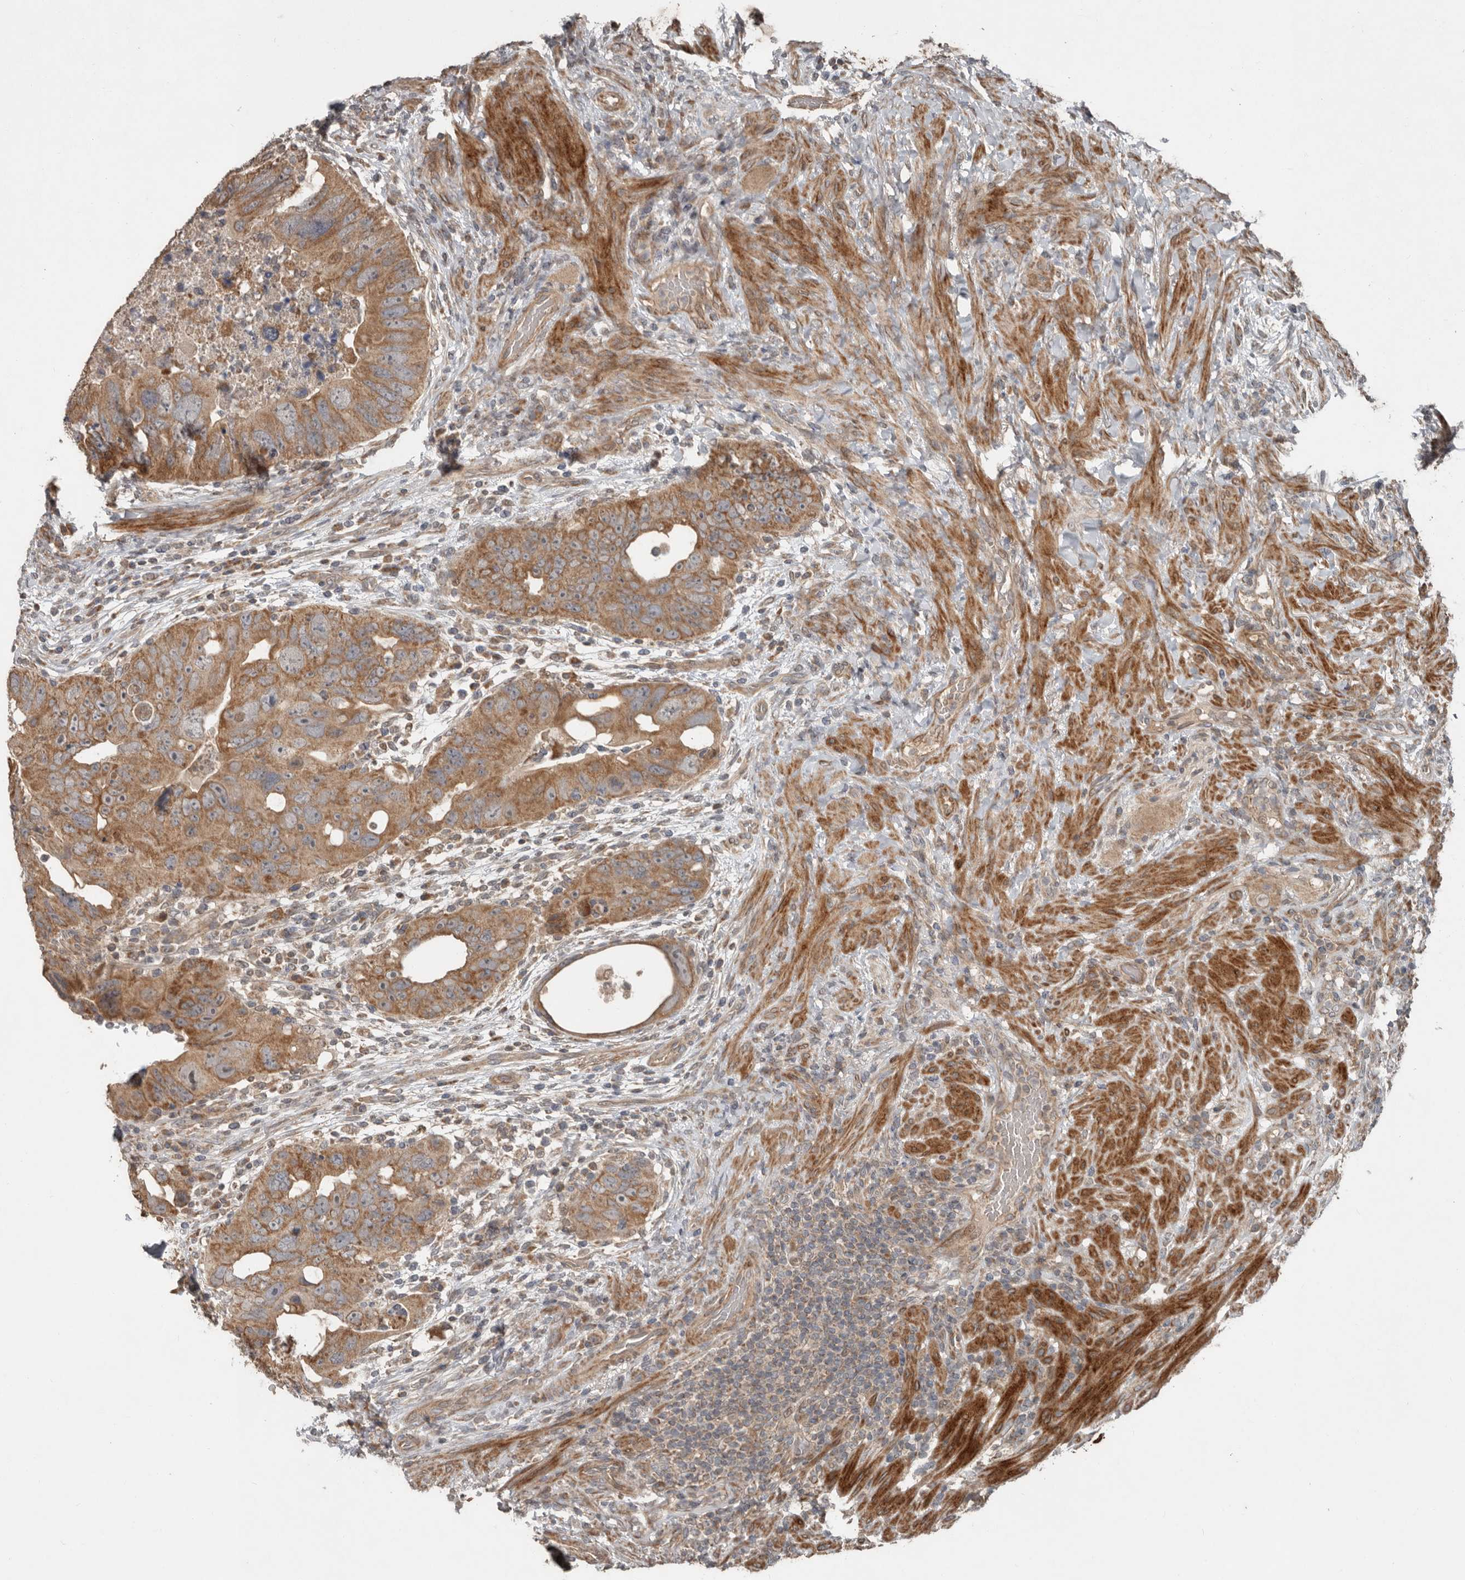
{"staining": {"intensity": "moderate", "quantity": ">75%", "location": "cytoplasmic/membranous"}, "tissue": "colorectal cancer", "cell_type": "Tumor cells", "image_type": "cancer", "snomed": [{"axis": "morphology", "description": "Adenocarcinoma, NOS"}, {"axis": "topography", "description": "Rectum"}], "caption": "The micrograph displays immunohistochemical staining of colorectal adenocarcinoma. There is moderate cytoplasmic/membranous staining is appreciated in approximately >75% of tumor cells.", "gene": "SLC6A7", "patient": {"sex": "male", "age": 59}}